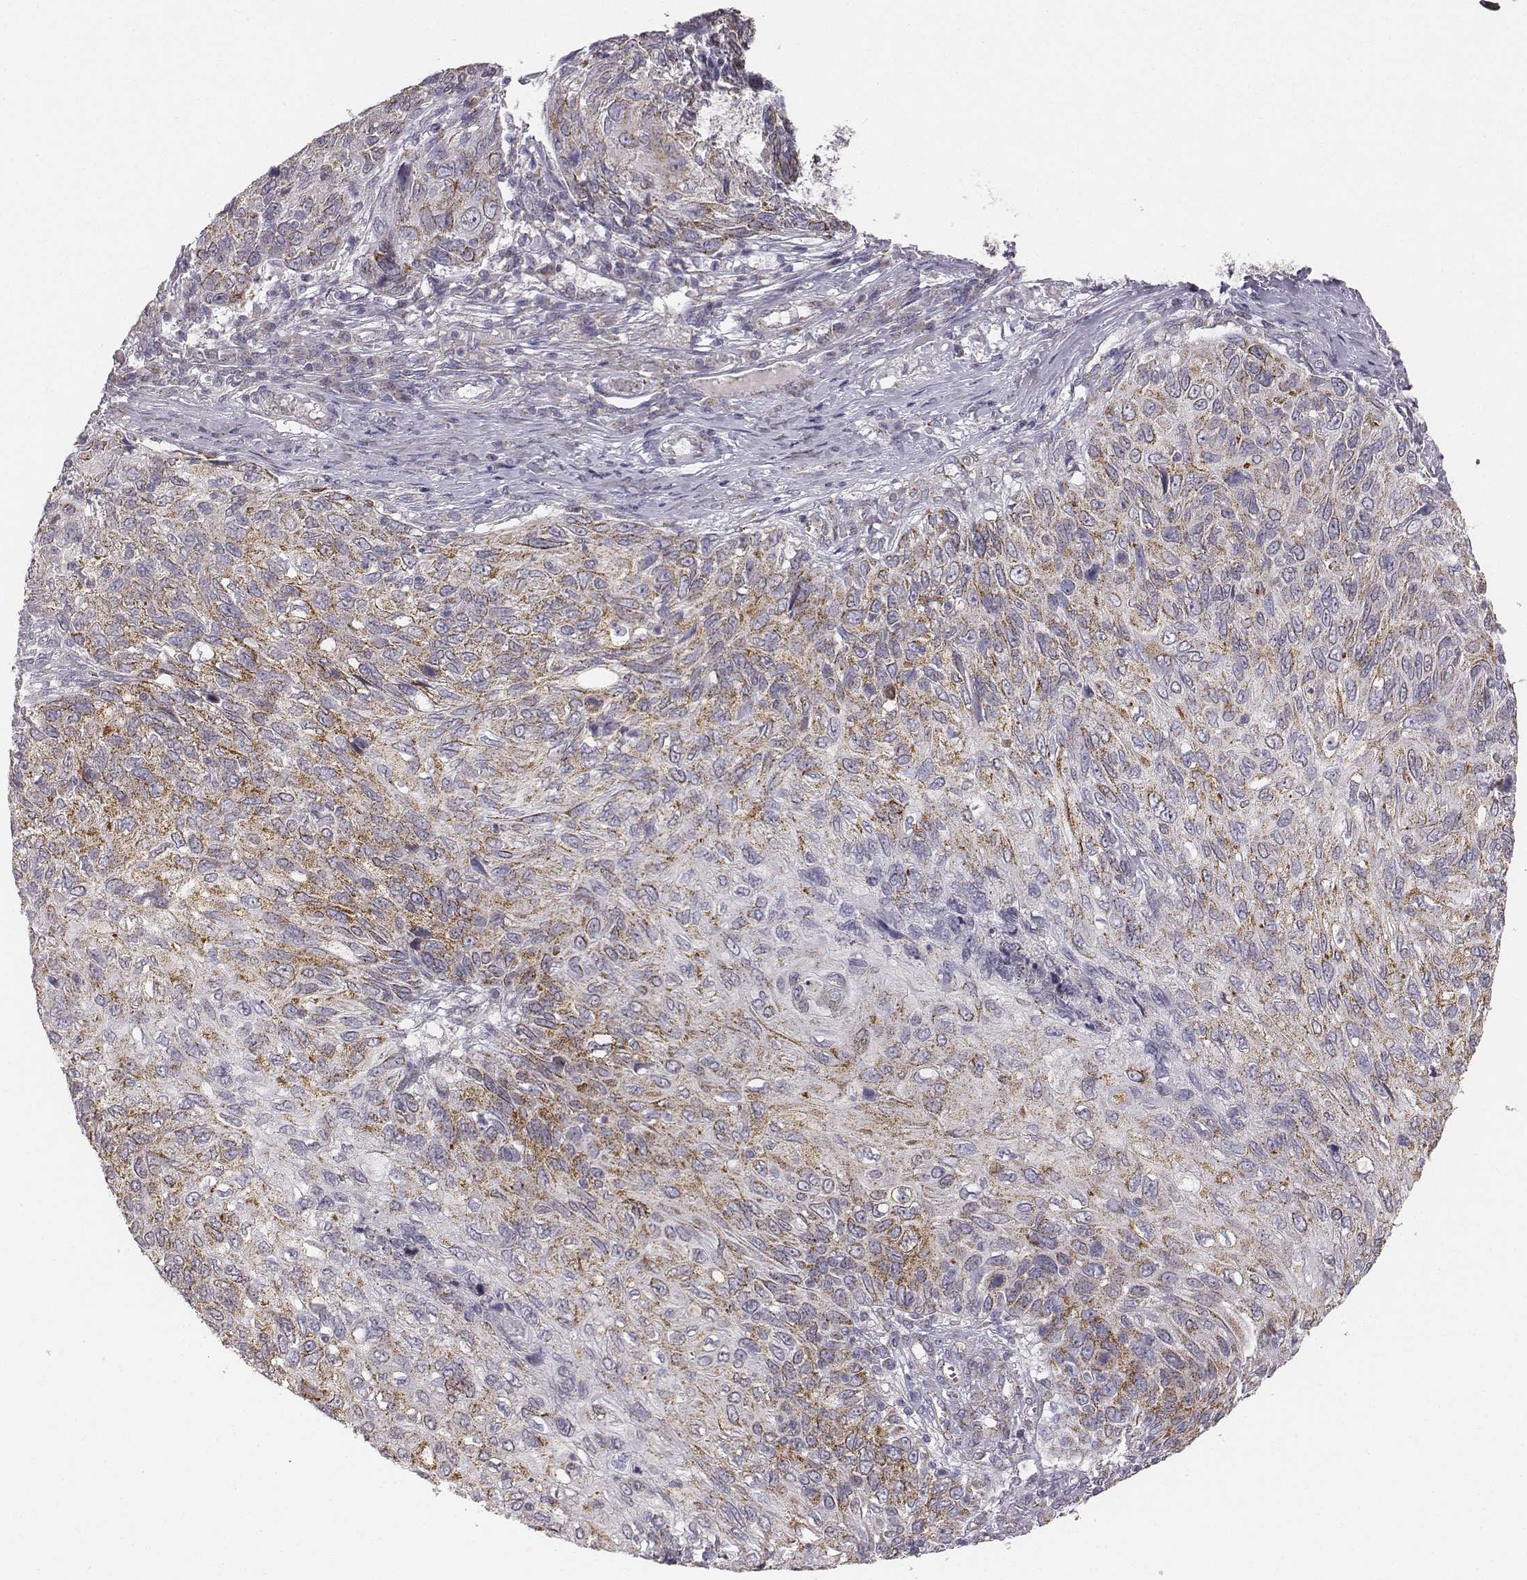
{"staining": {"intensity": "weak", "quantity": ">75%", "location": "cytoplasmic/membranous"}, "tissue": "skin cancer", "cell_type": "Tumor cells", "image_type": "cancer", "snomed": [{"axis": "morphology", "description": "Squamous cell carcinoma, NOS"}, {"axis": "topography", "description": "Skin"}], "caption": "The immunohistochemical stain labels weak cytoplasmic/membranous positivity in tumor cells of skin cancer tissue.", "gene": "ABCD3", "patient": {"sex": "male", "age": 92}}